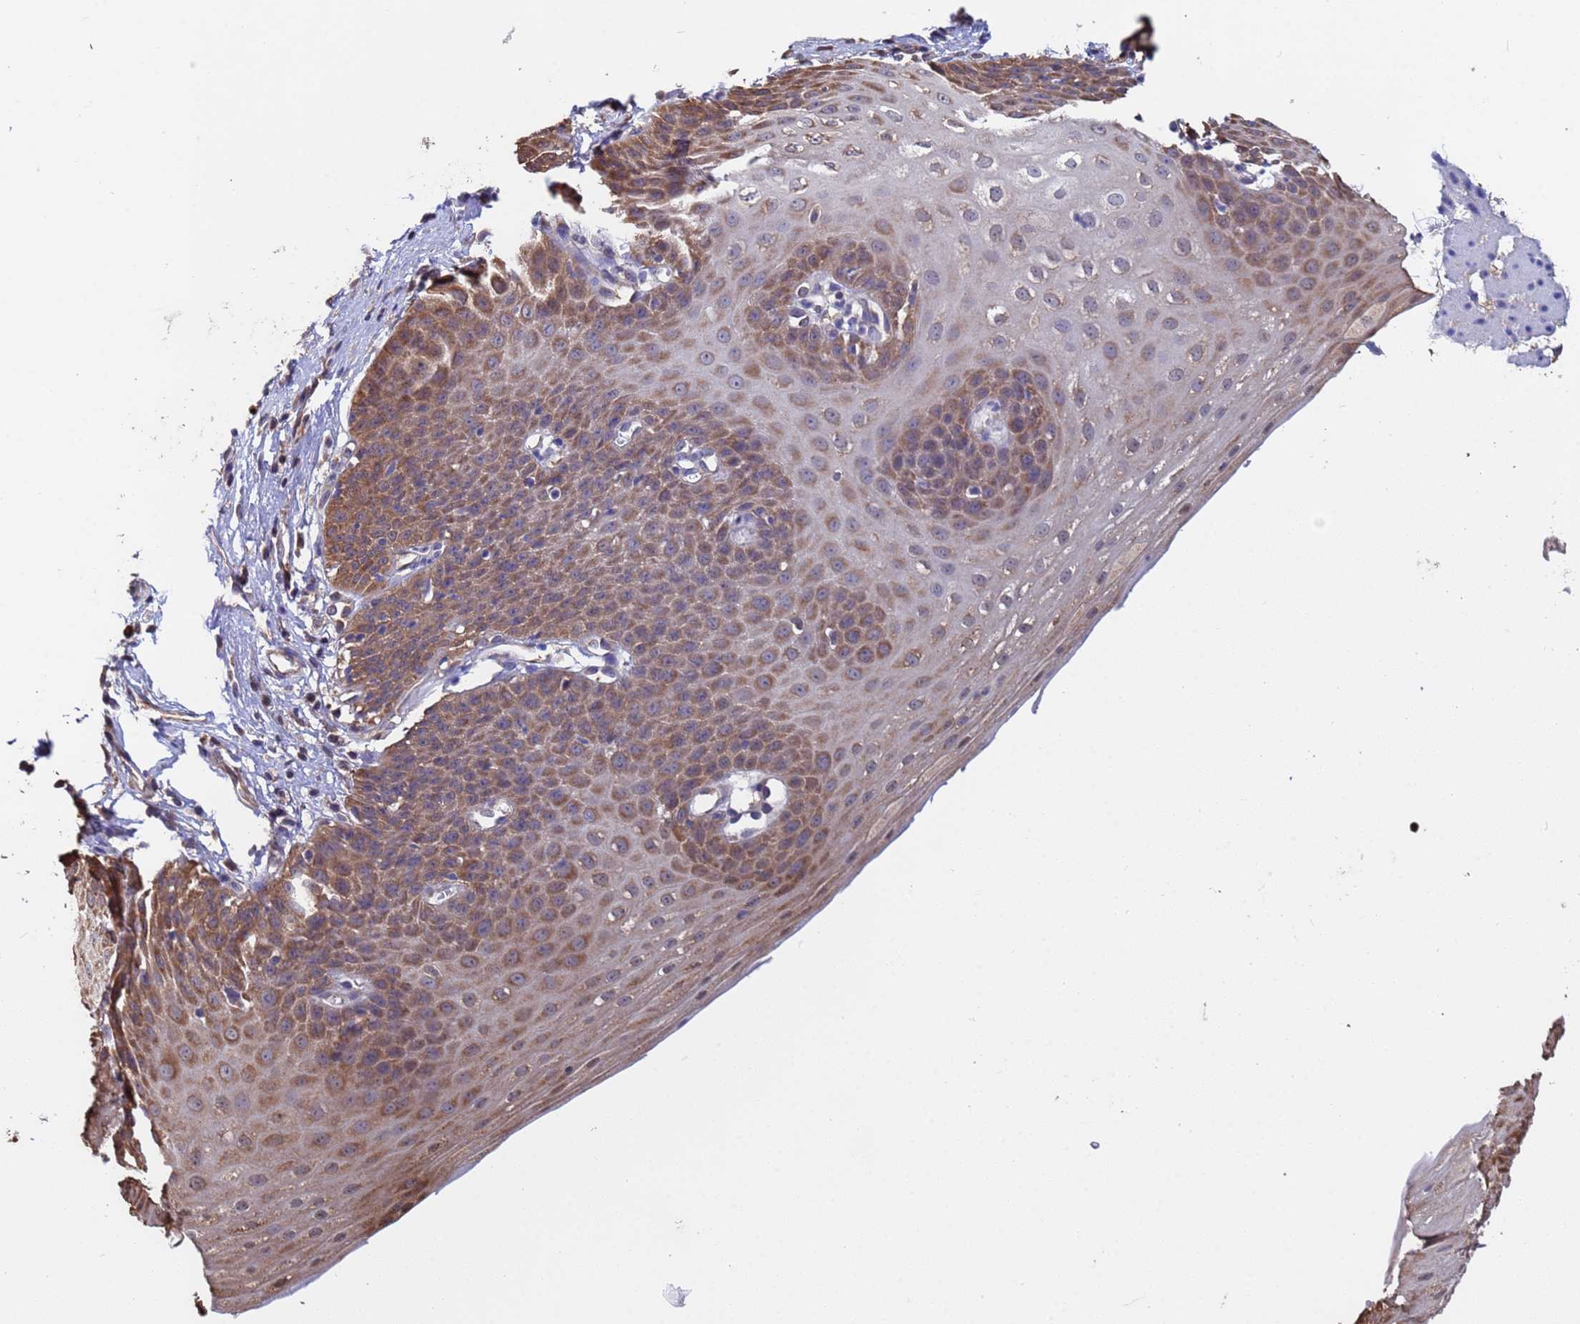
{"staining": {"intensity": "moderate", "quantity": ">75%", "location": "cytoplasmic/membranous"}, "tissue": "esophagus", "cell_type": "Squamous epithelial cells", "image_type": "normal", "snomed": [{"axis": "morphology", "description": "Normal tissue, NOS"}, {"axis": "topography", "description": "Esophagus"}], "caption": "Immunohistochemical staining of normal esophagus demonstrates moderate cytoplasmic/membranous protein positivity in approximately >75% of squamous epithelial cells.", "gene": "FAM25A", "patient": {"sex": "male", "age": 71}}